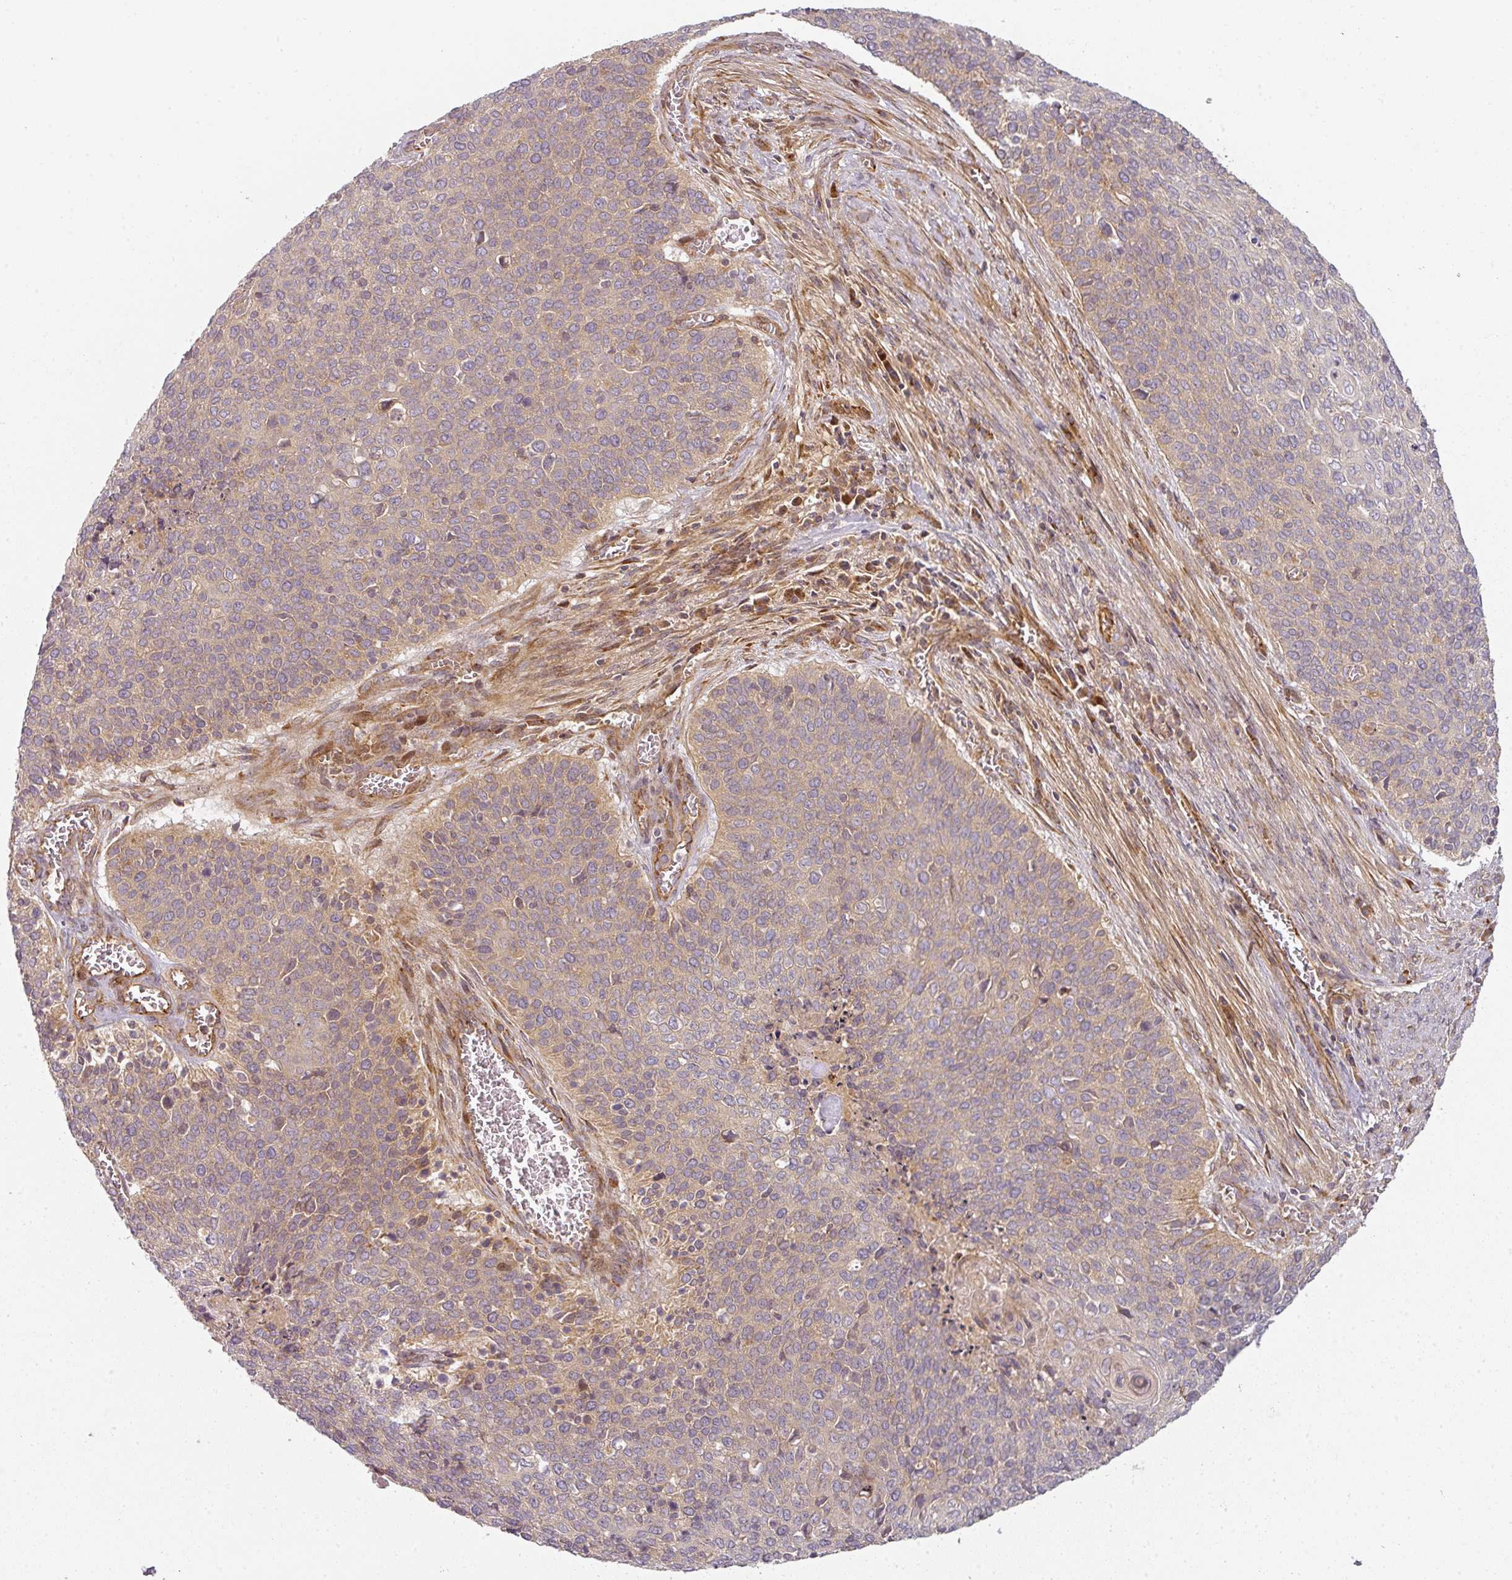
{"staining": {"intensity": "weak", "quantity": "<25%", "location": "cytoplasmic/membranous"}, "tissue": "cervical cancer", "cell_type": "Tumor cells", "image_type": "cancer", "snomed": [{"axis": "morphology", "description": "Squamous cell carcinoma, NOS"}, {"axis": "topography", "description": "Cervix"}], "caption": "A histopathology image of squamous cell carcinoma (cervical) stained for a protein shows no brown staining in tumor cells.", "gene": "CNOT1", "patient": {"sex": "female", "age": 39}}